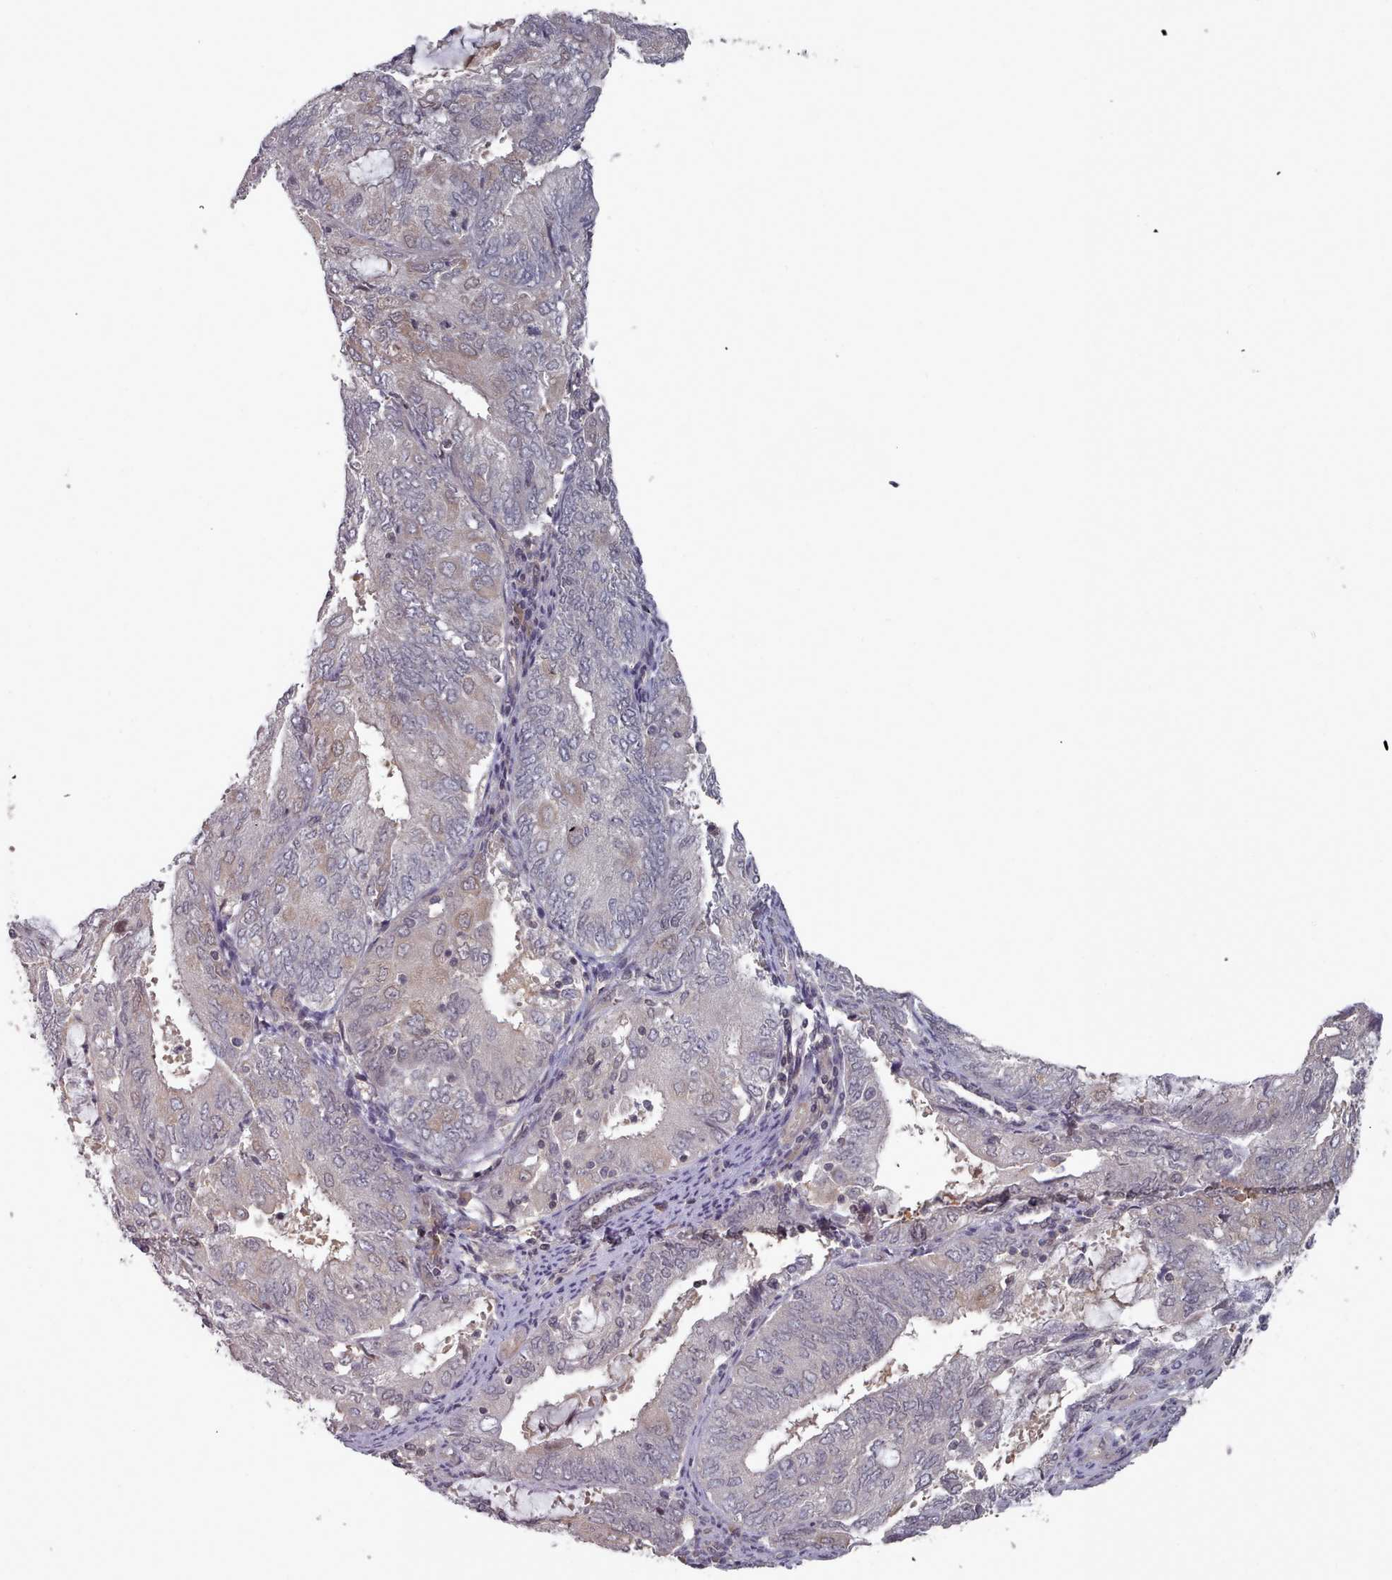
{"staining": {"intensity": "negative", "quantity": "none", "location": "none"}, "tissue": "endometrial cancer", "cell_type": "Tumor cells", "image_type": "cancer", "snomed": [{"axis": "morphology", "description": "Adenocarcinoma, NOS"}, {"axis": "topography", "description": "Endometrium"}], "caption": "DAB immunohistochemical staining of human endometrial adenocarcinoma displays no significant expression in tumor cells.", "gene": "HYAL3", "patient": {"sex": "female", "age": 81}}